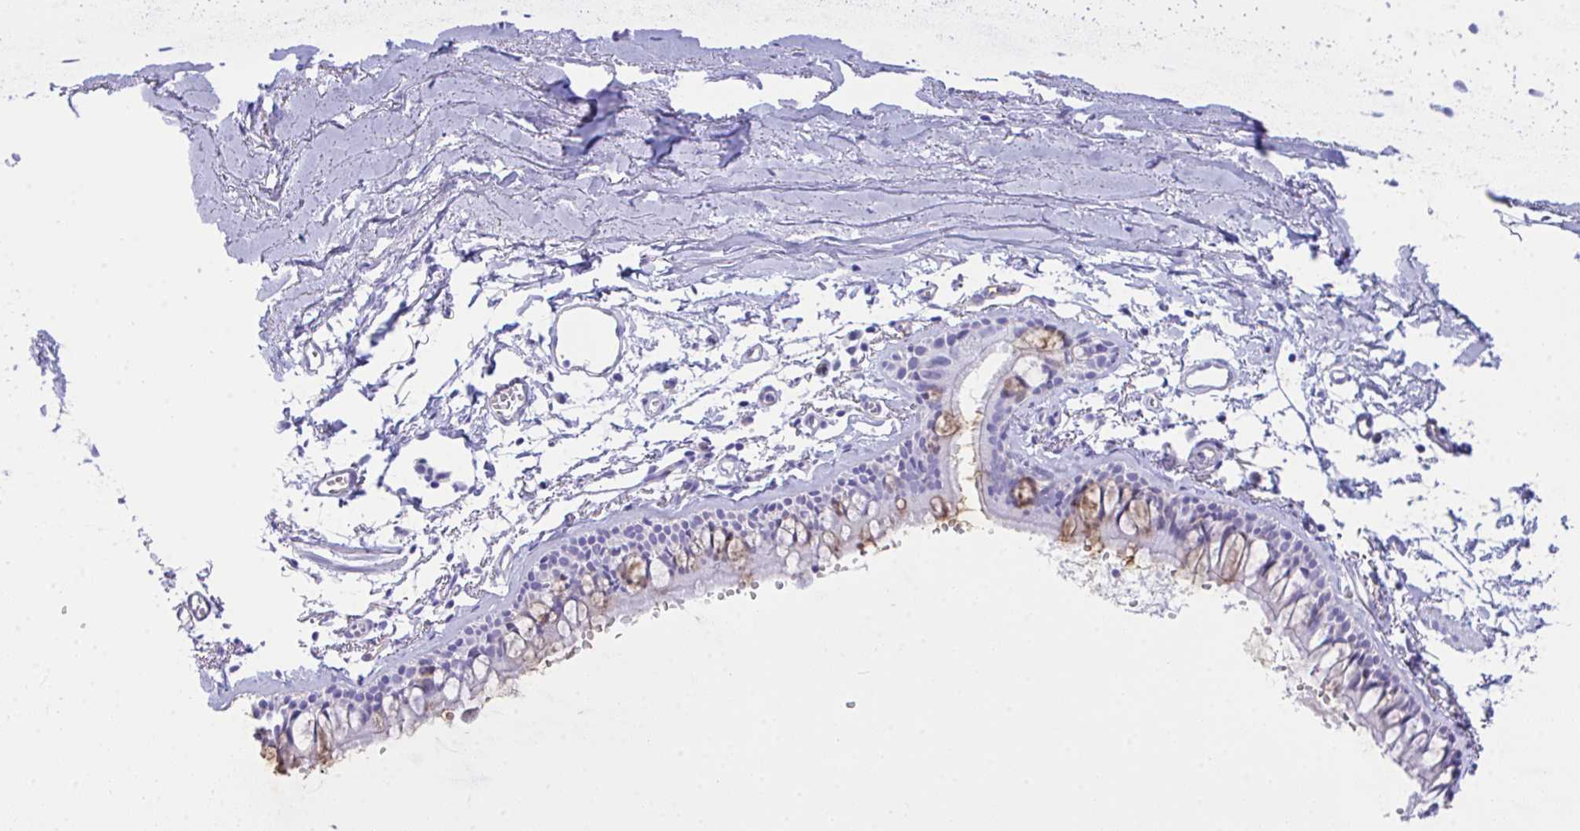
{"staining": {"intensity": "moderate", "quantity": "<25%", "location": "cytoplasmic/membranous"}, "tissue": "bronchus", "cell_type": "Respiratory epithelial cells", "image_type": "normal", "snomed": [{"axis": "morphology", "description": "Normal tissue, NOS"}, {"axis": "topography", "description": "Cartilage tissue"}, {"axis": "topography", "description": "Bronchus"}, {"axis": "topography", "description": "Peripheral nerve tissue"}], "caption": "A micrograph of bronchus stained for a protein reveals moderate cytoplasmic/membranous brown staining in respiratory epithelial cells.", "gene": "AKR1D1", "patient": {"sex": "female", "age": 59}}